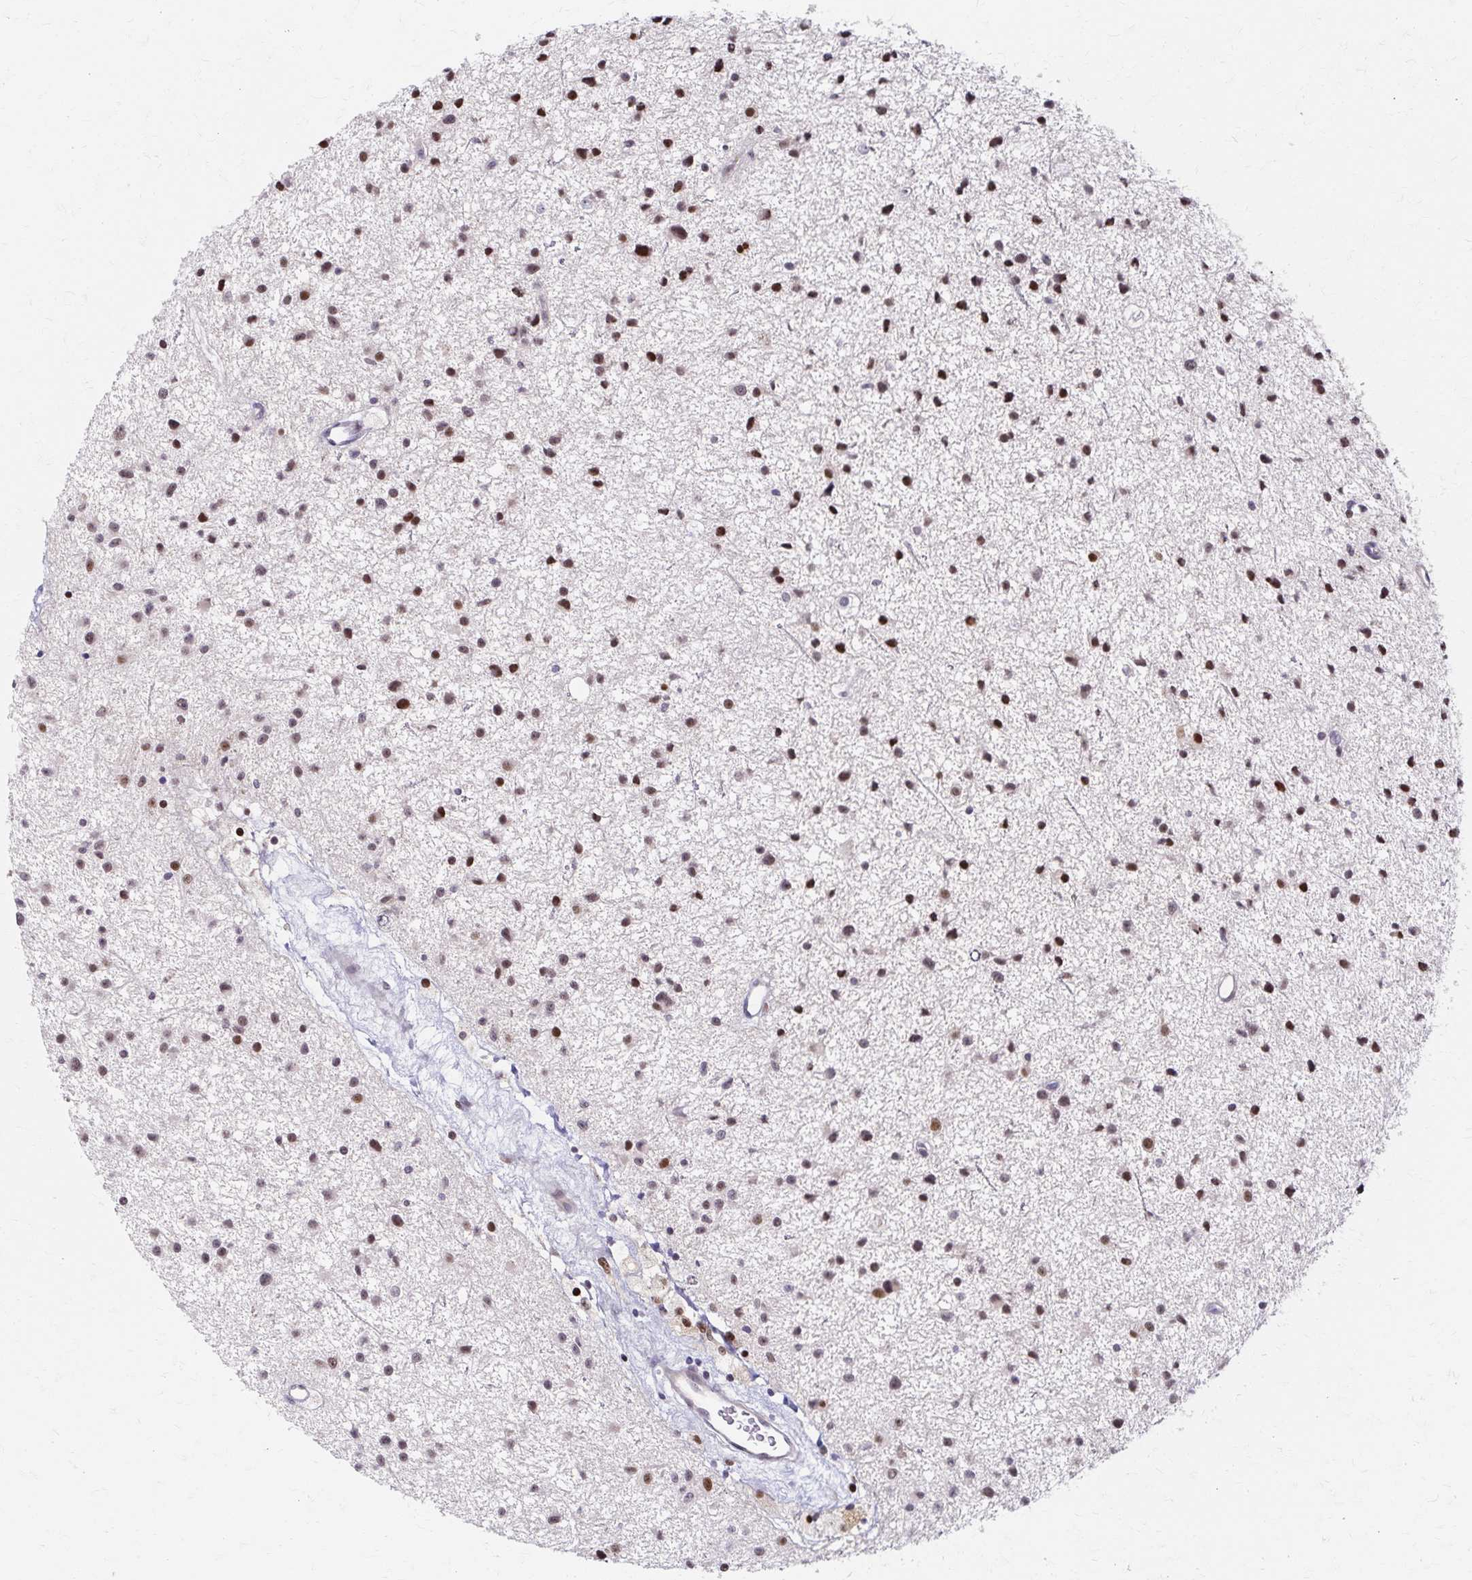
{"staining": {"intensity": "moderate", "quantity": ">75%", "location": "nuclear"}, "tissue": "glioma", "cell_type": "Tumor cells", "image_type": "cancer", "snomed": [{"axis": "morphology", "description": "Glioma, malignant, Low grade"}, {"axis": "topography", "description": "Brain"}], "caption": "Human malignant low-grade glioma stained with a protein marker displays moderate staining in tumor cells.", "gene": "PSMD7", "patient": {"sex": "male", "age": 43}}